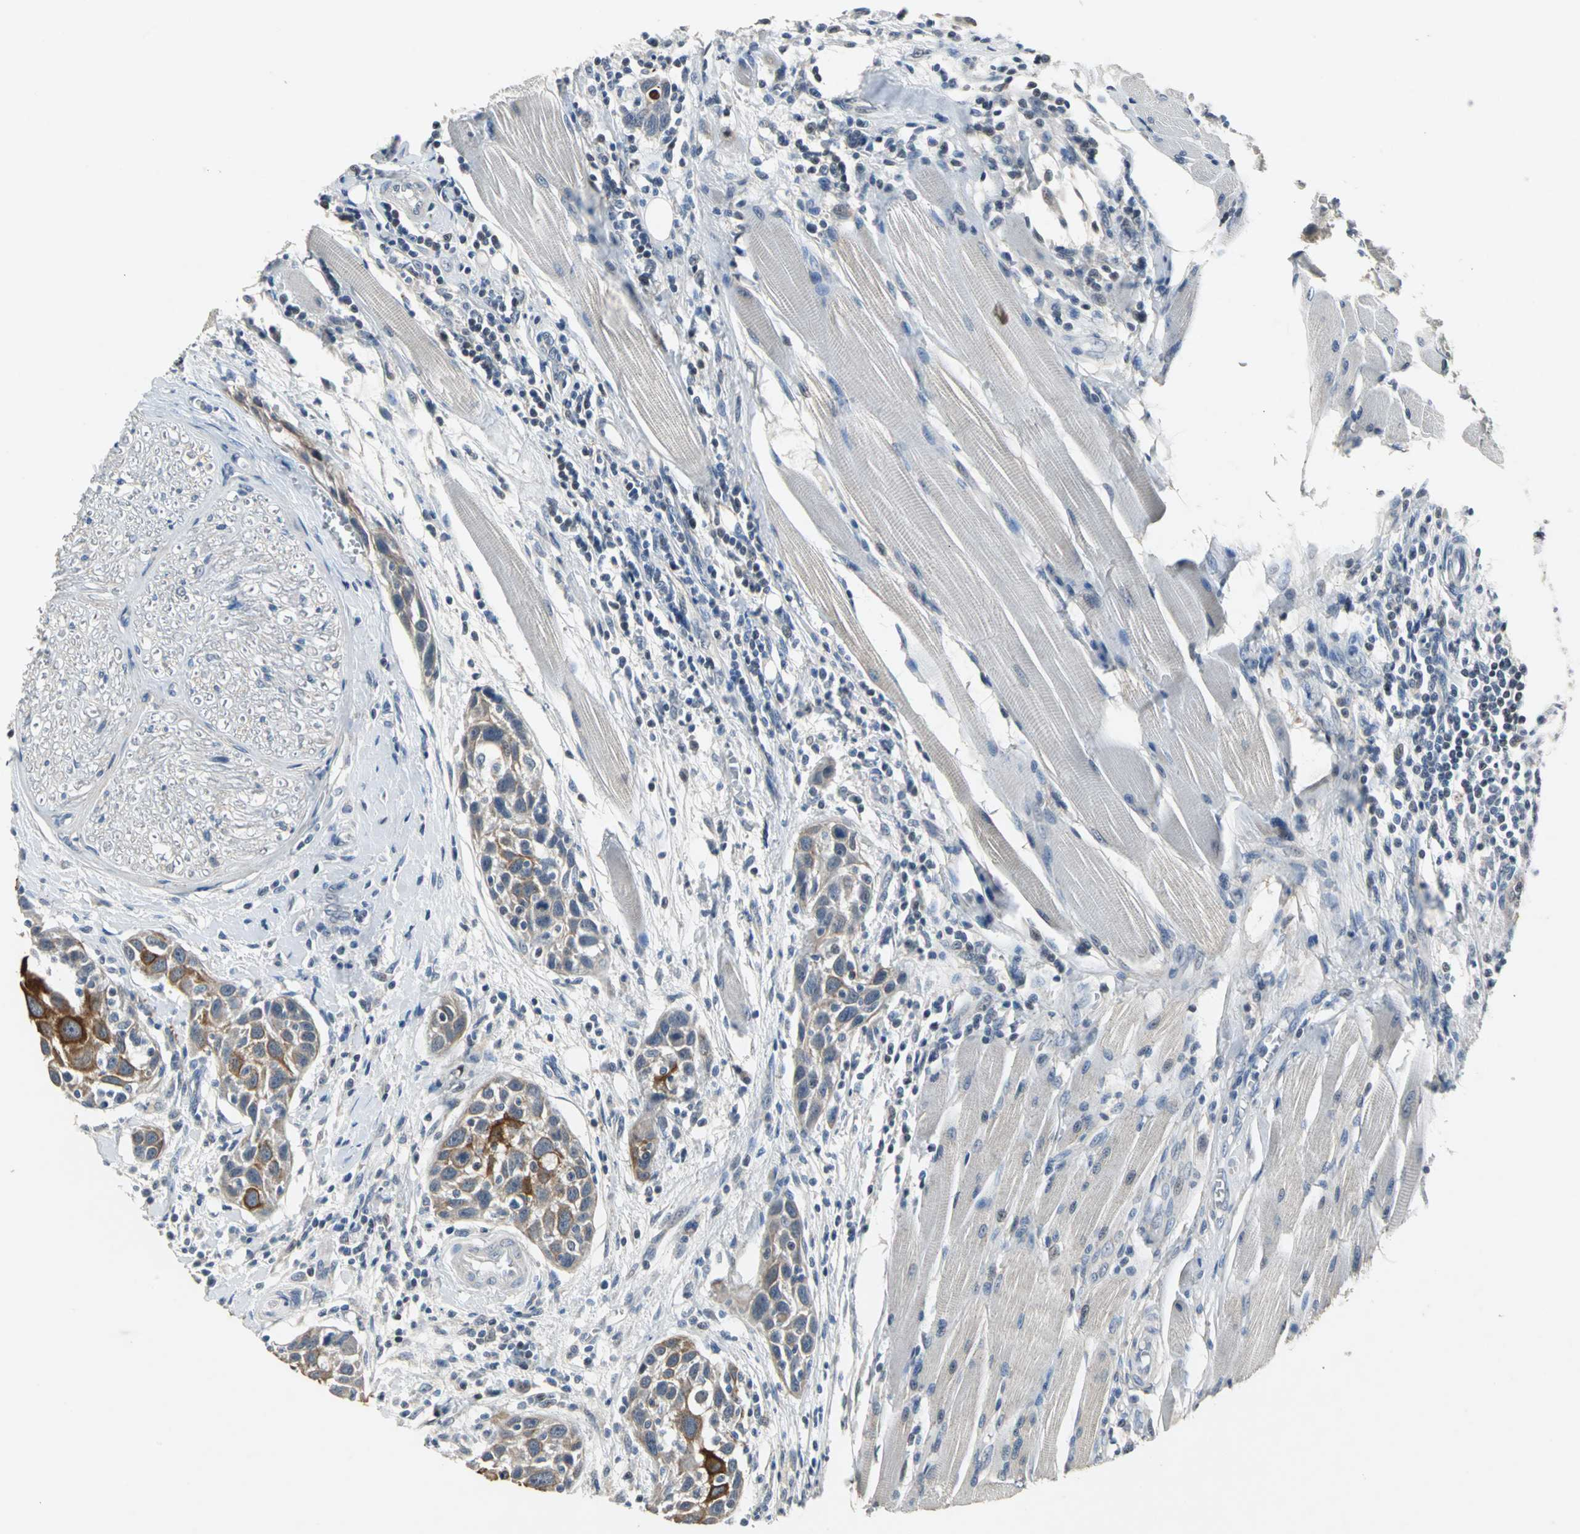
{"staining": {"intensity": "strong", "quantity": "<25%", "location": "cytoplasmic/membranous"}, "tissue": "head and neck cancer", "cell_type": "Tumor cells", "image_type": "cancer", "snomed": [{"axis": "morphology", "description": "Normal tissue, NOS"}, {"axis": "morphology", "description": "Squamous cell carcinoma, NOS"}, {"axis": "topography", "description": "Oral tissue"}, {"axis": "topography", "description": "Head-Neck"}], "caption": "A brown stain labels strong cytoplasmic/membranous expression of a protein in human head and neck cancer (squamous cell carcinoma) tumor cells.", "gene": "JADE3", "patient": {"sex": "female", "age": 50}}